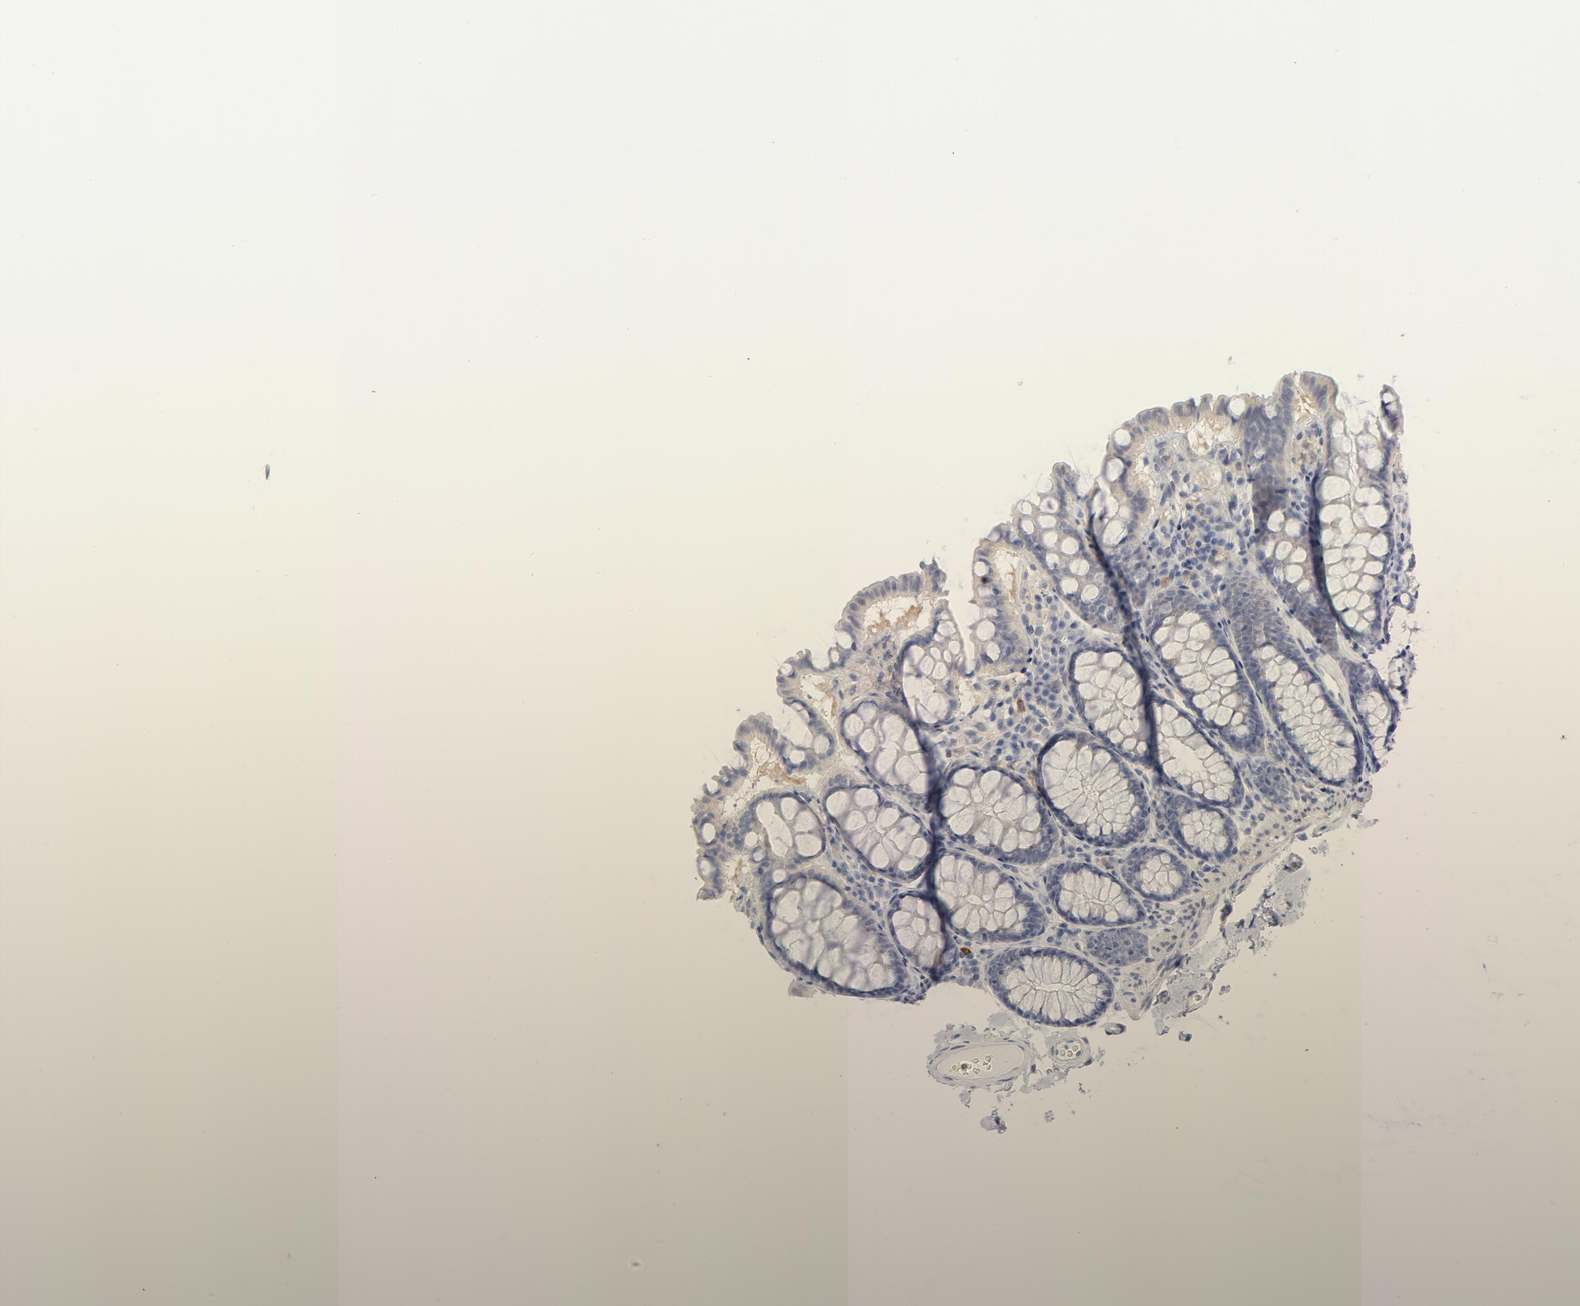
{"staining": {"intensity": "weak", "quantity": "25%-75%", "location": "cytoplasmic/membranous"}, "tissue": "colon", "cell_type": "Endothelial cells", "image_type": "normal", "snomed": [{"axis": "morphology", "description": "Normal tissue, NOS"}, {"axis": "topography", "description": "Colon"}], "caption": "Brown immunohistochemical staining in normal human colon demonstrates weak cytoplasmic/membranous expression in about 25%-75% of endothelial cells.", "gene": "ARRB1", "patient": {"sex": "female", "age": 61}}